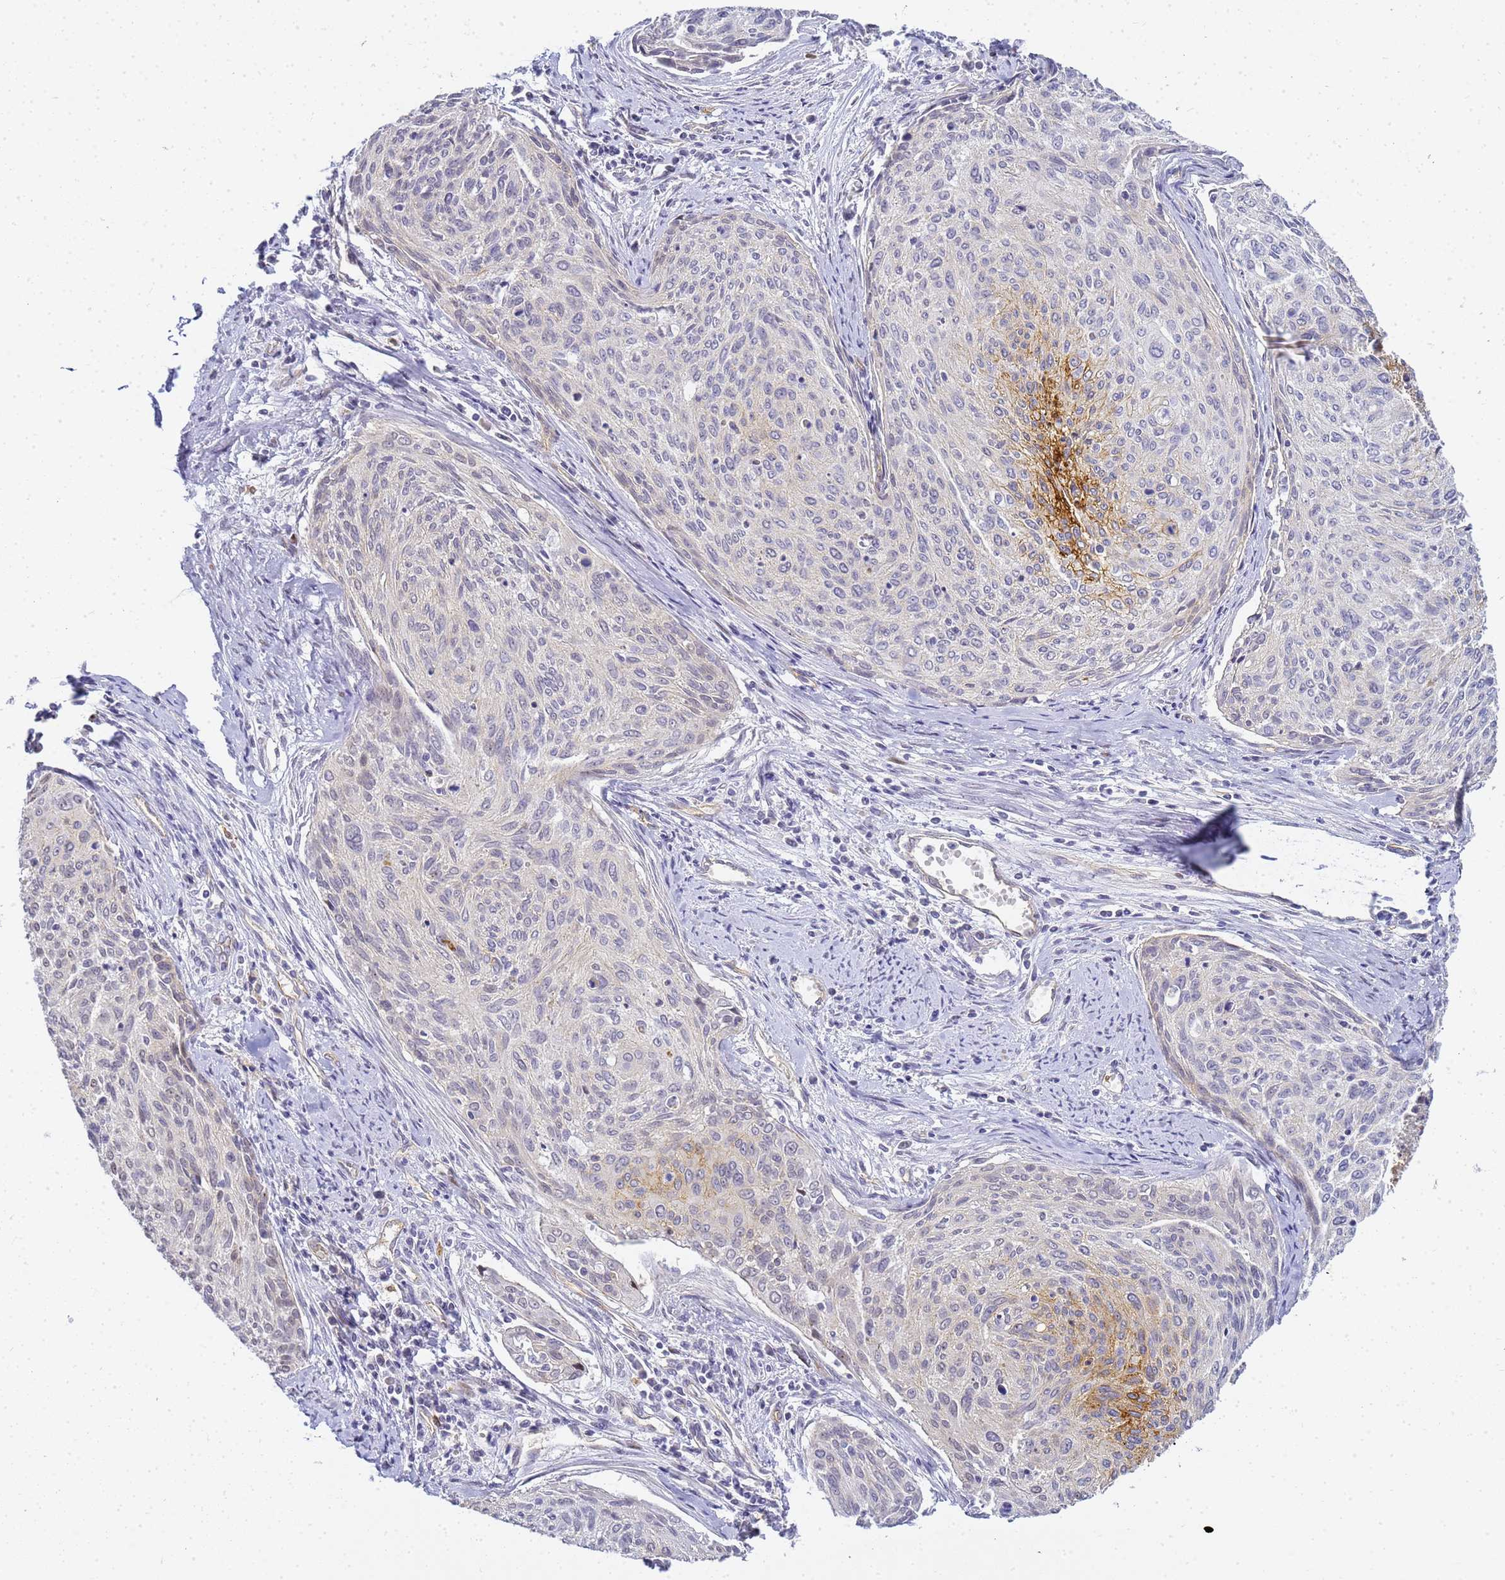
{"staining": {"intensity": "moderate", "quantity": "<25%", "location": "cytoplasmic/membranous"}, "tissue": "cervical cancer", "cell_type": "Tumor cells", "image_type": "cancer", "snomed": [{"axis": "morphology", "description": "Squamous cell carcinoma, NOS"}, {"axis": "topography", "description": "Cervix"}], "caption": "Immunohistochemistry photomicrograph of neoplastic tissue: squamous cell carcinoma (cervical) stained using IHC shows low levels of moderate protein expression localized specifically in the cytoplasmic/membranous of tumor cells, appearing as a cytoplasmic/membranous brown color.", "gene": "GON4L", "patient": {"sex": "female", "age": 55}}